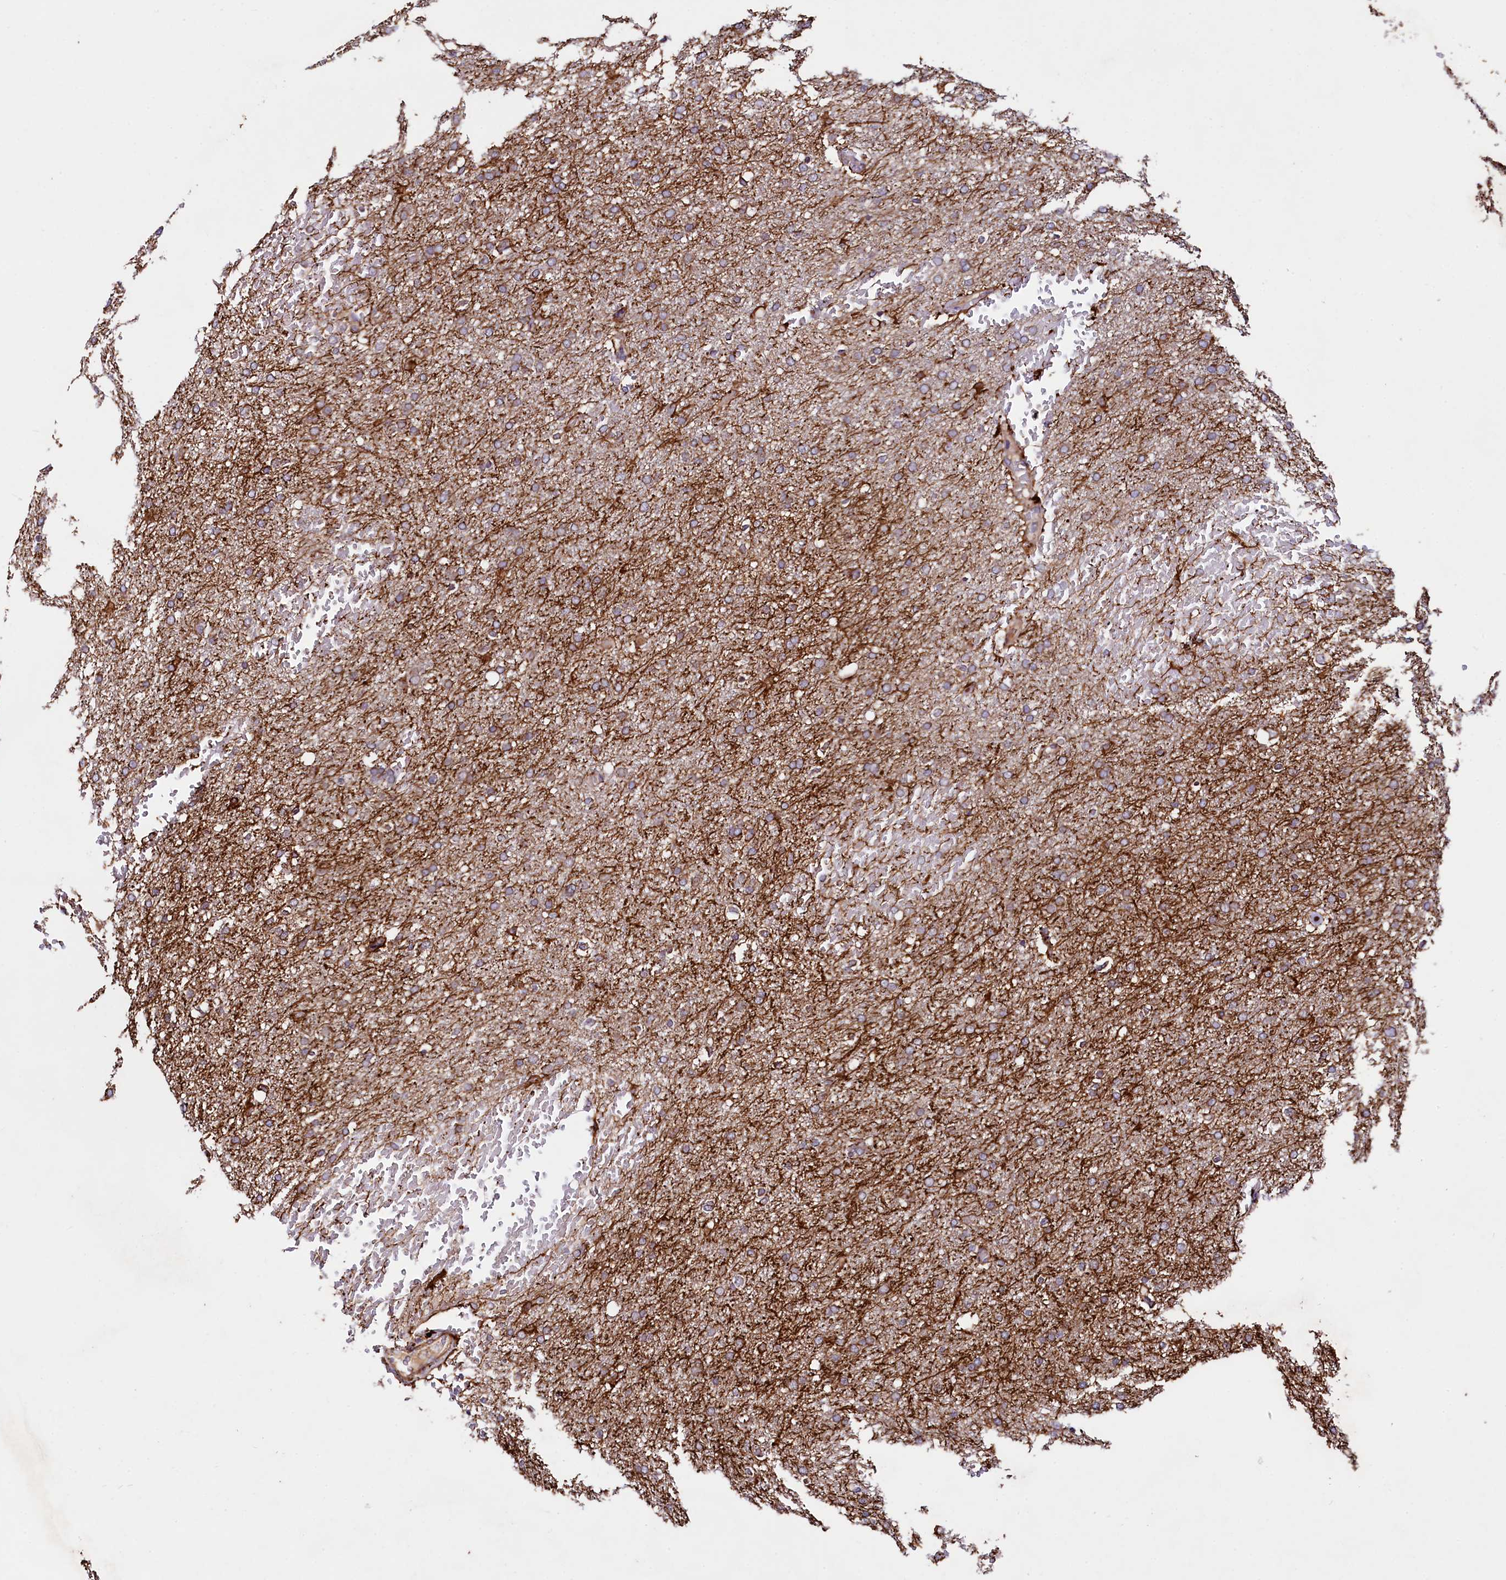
{"staining": {"intensity": "moderate", "quantity": ">75%", "location": "cytoplasmic/membranous"}, "tissue": "glioma", "cell_type": "Tumor cells", "image_type": "cancer", "snomed": [{"axis": "morphology", "description": "Glioma, malignant, High grade"}, {"axis": "topography", "description": "Cerebral cortex"}], "caption": "The image demonstrates immunohistochemical staining of malignant high-grade glioma. There is moderate cytoplasmic/membranous staining is identified in about >75% of tumor cells.", "gene": "CIAO3", "patient": {"sex": "female", "age": 36}}